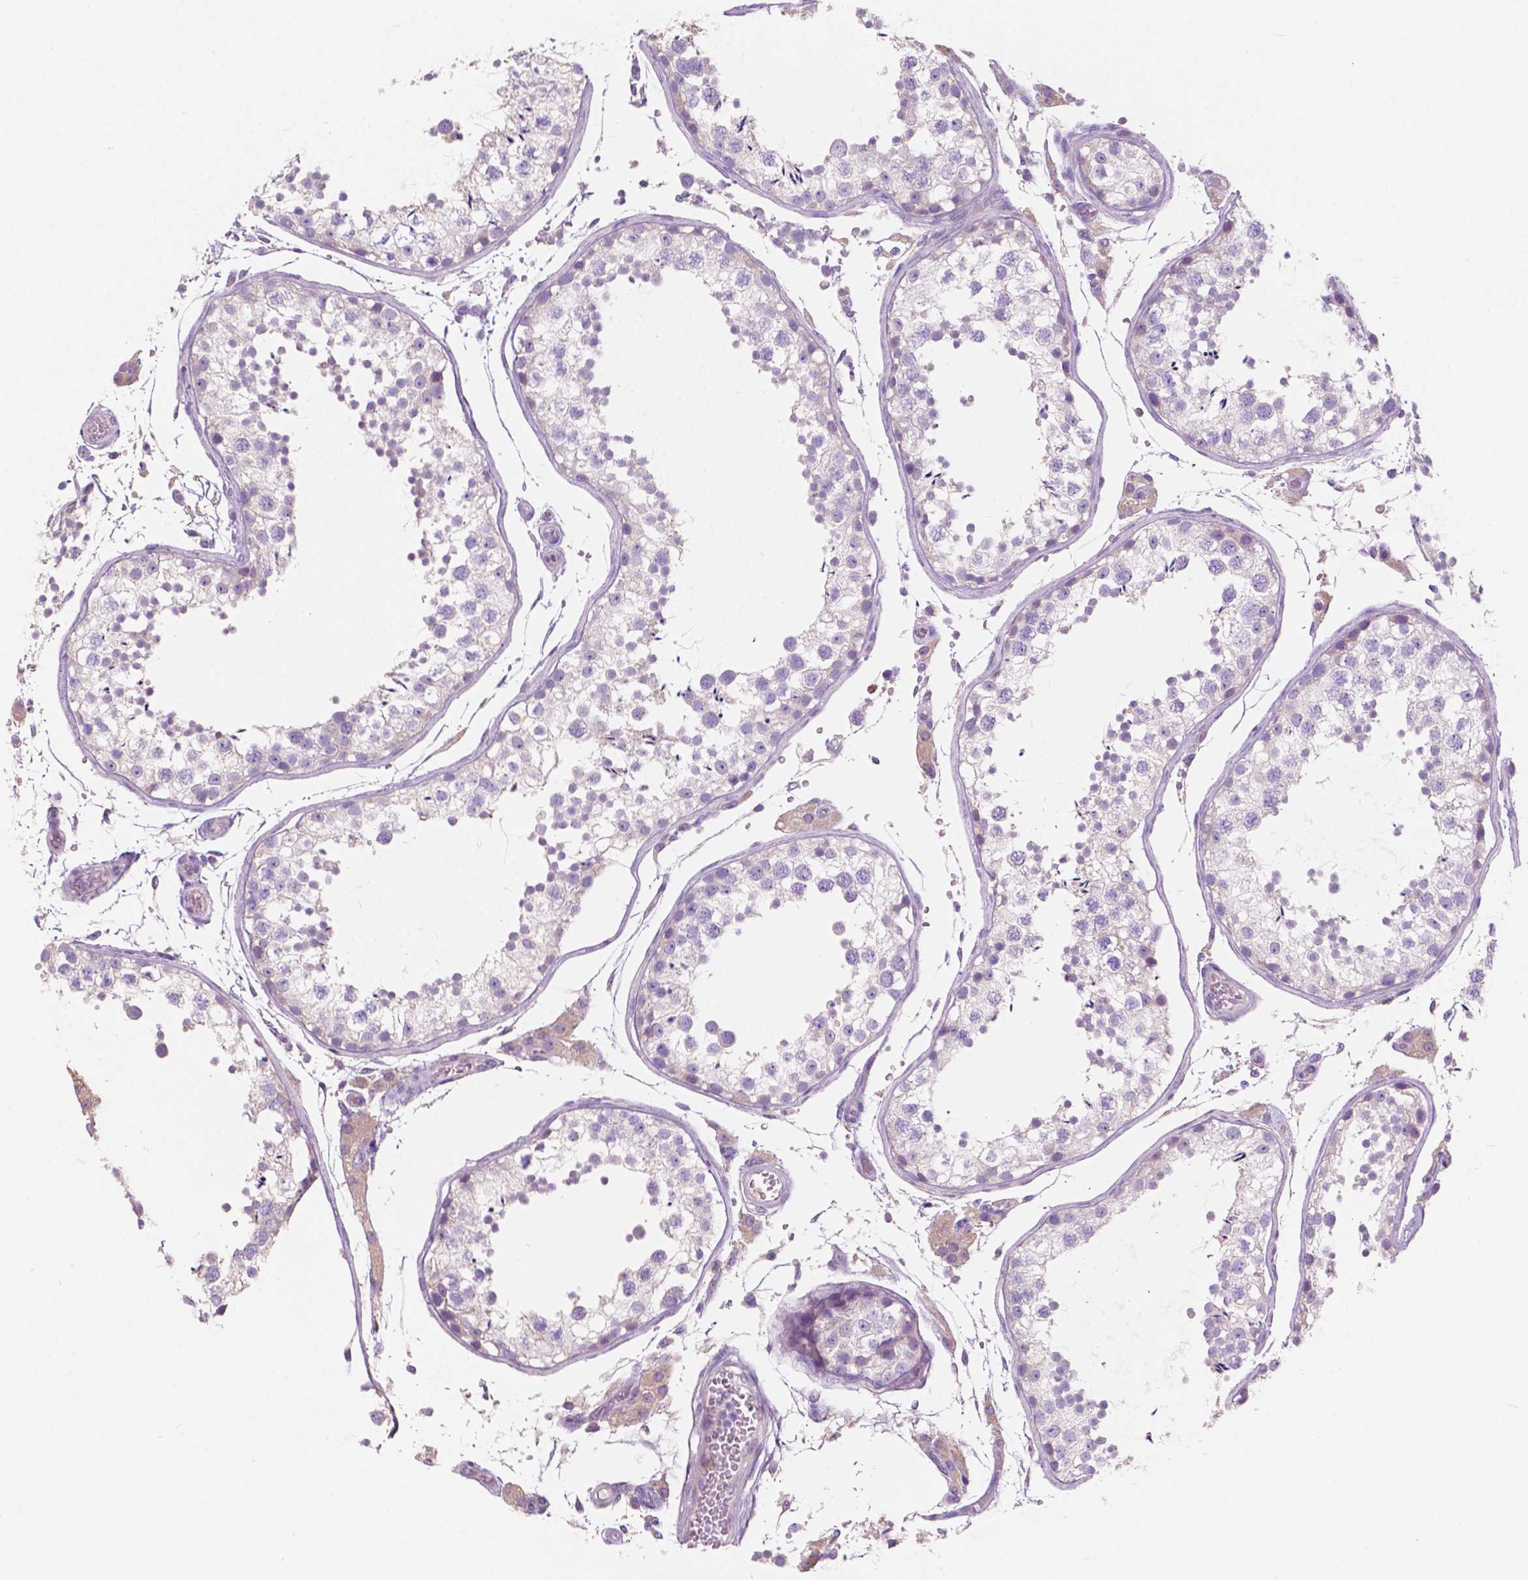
{"staining": {"intensity": "negative", "quantity": "none", "location": "none"}, "tissue": "testis", "cell_type": "Cells in seminiferous ducts", "image_type": "normal", "snomed": [{"axis": "morphology", "description": "Normal tissue, NOS"}, {"axis": "topography", "description": "Testis"}], "caption": "The photomicrograph demonstrates no staining of cells in seminiferous ducts in unremarkable testis. Brightfield microscopy of immunohistochemistry (IHC) stained with DAB (brown) and hematoxylin (blue), captured at high magnification.", "gene": "SEMA4A", "patient": {"sex": "male", "age": 29}}